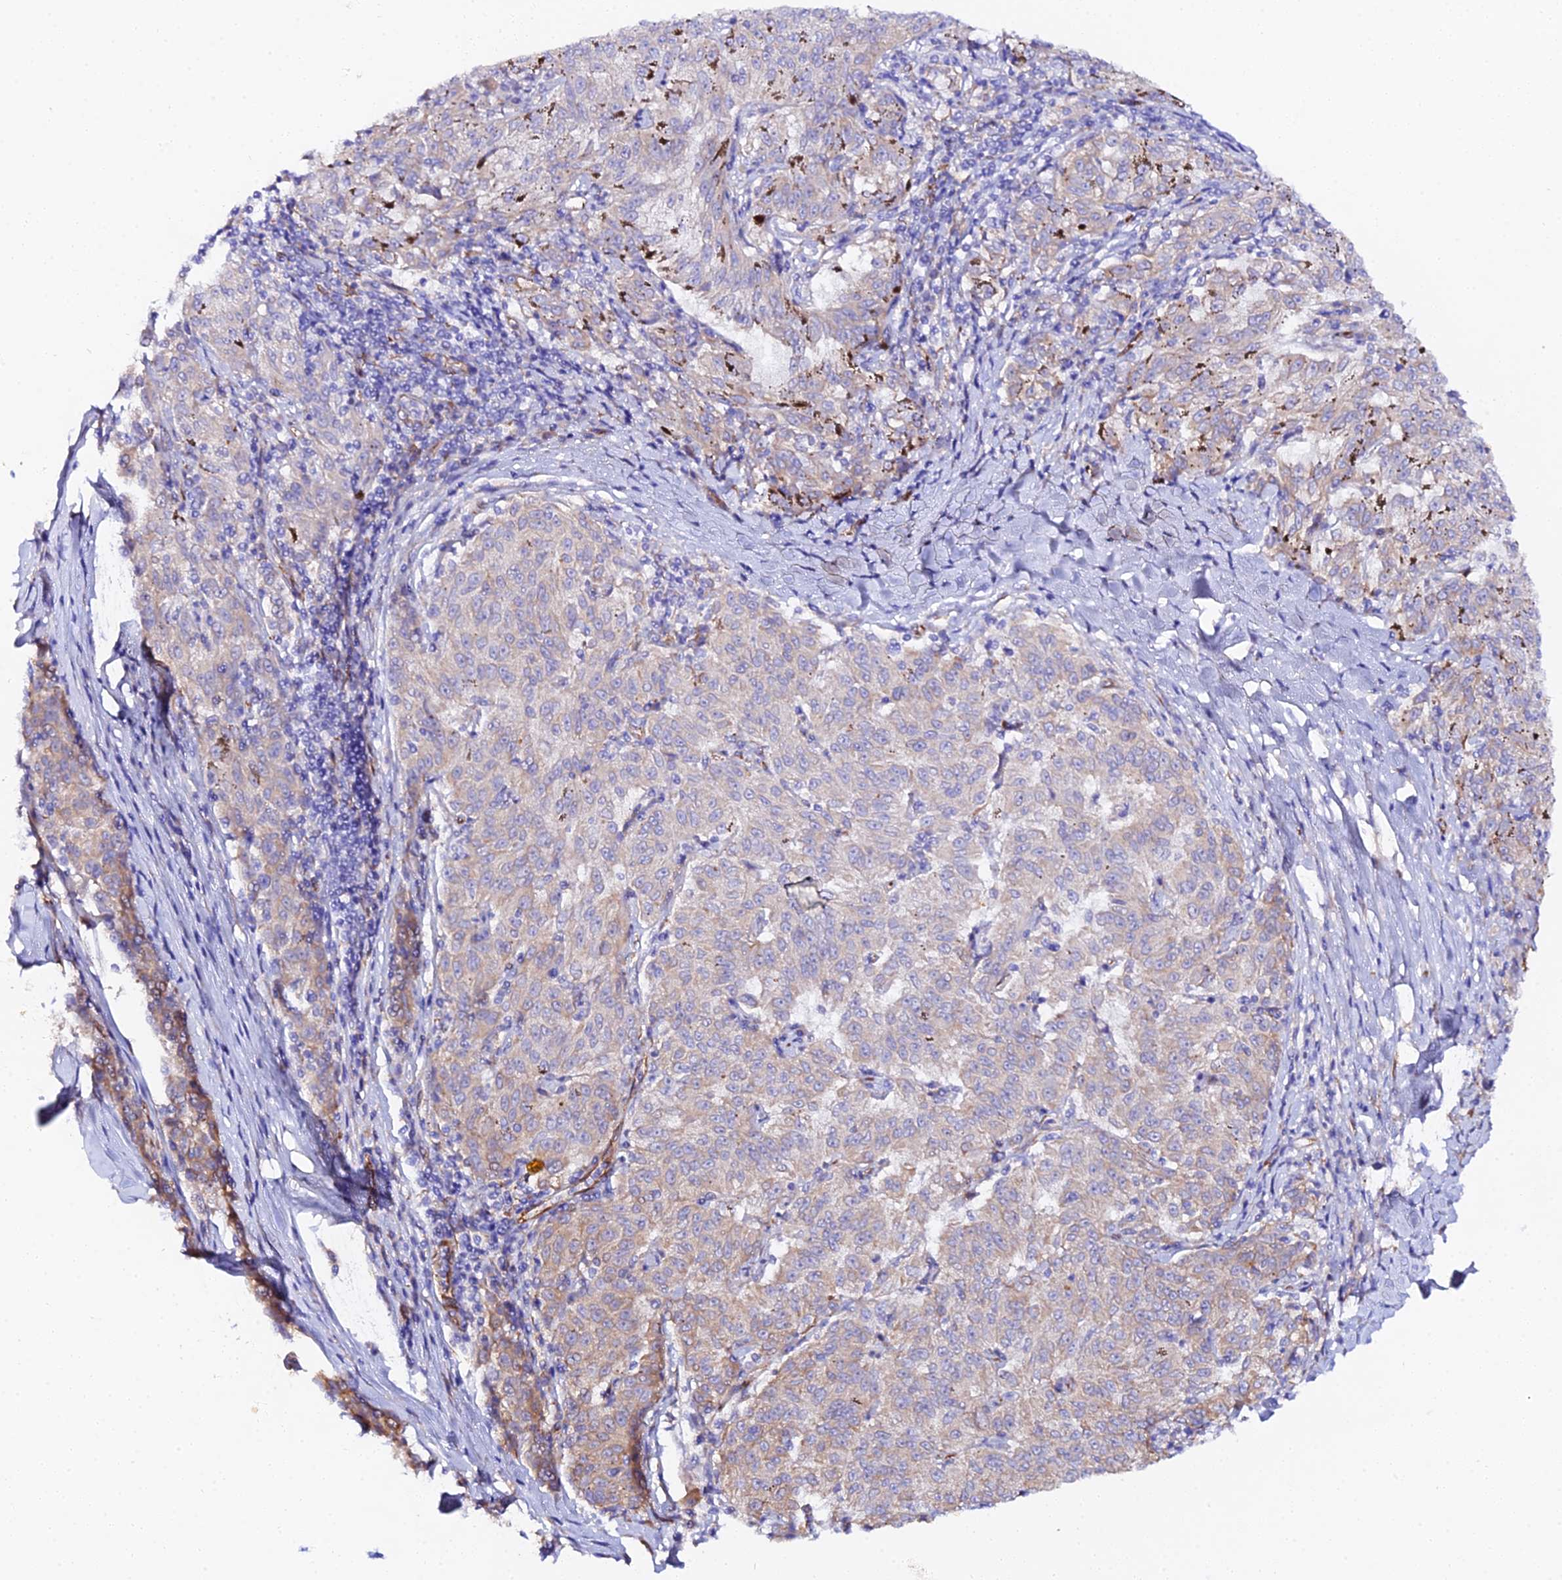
{"staining": {"intensity": "weak", "quantity": "<25%", "location": "cytoplasmic/membranous"}, "tissue": "melanoma", "cell_type": "Tumor cells", "image_type": "cancer", "snomed": [{"axis": "morphology", "description": "Malignant melanoma, NOS"}, {"axis": "topography", "description": "Skin"}], "caption": "Image shows no significant protein staining in tumor cells of malignant melanoma.", "gene": "CFAP45", "patient": {"sex": "female", "age": 72}}